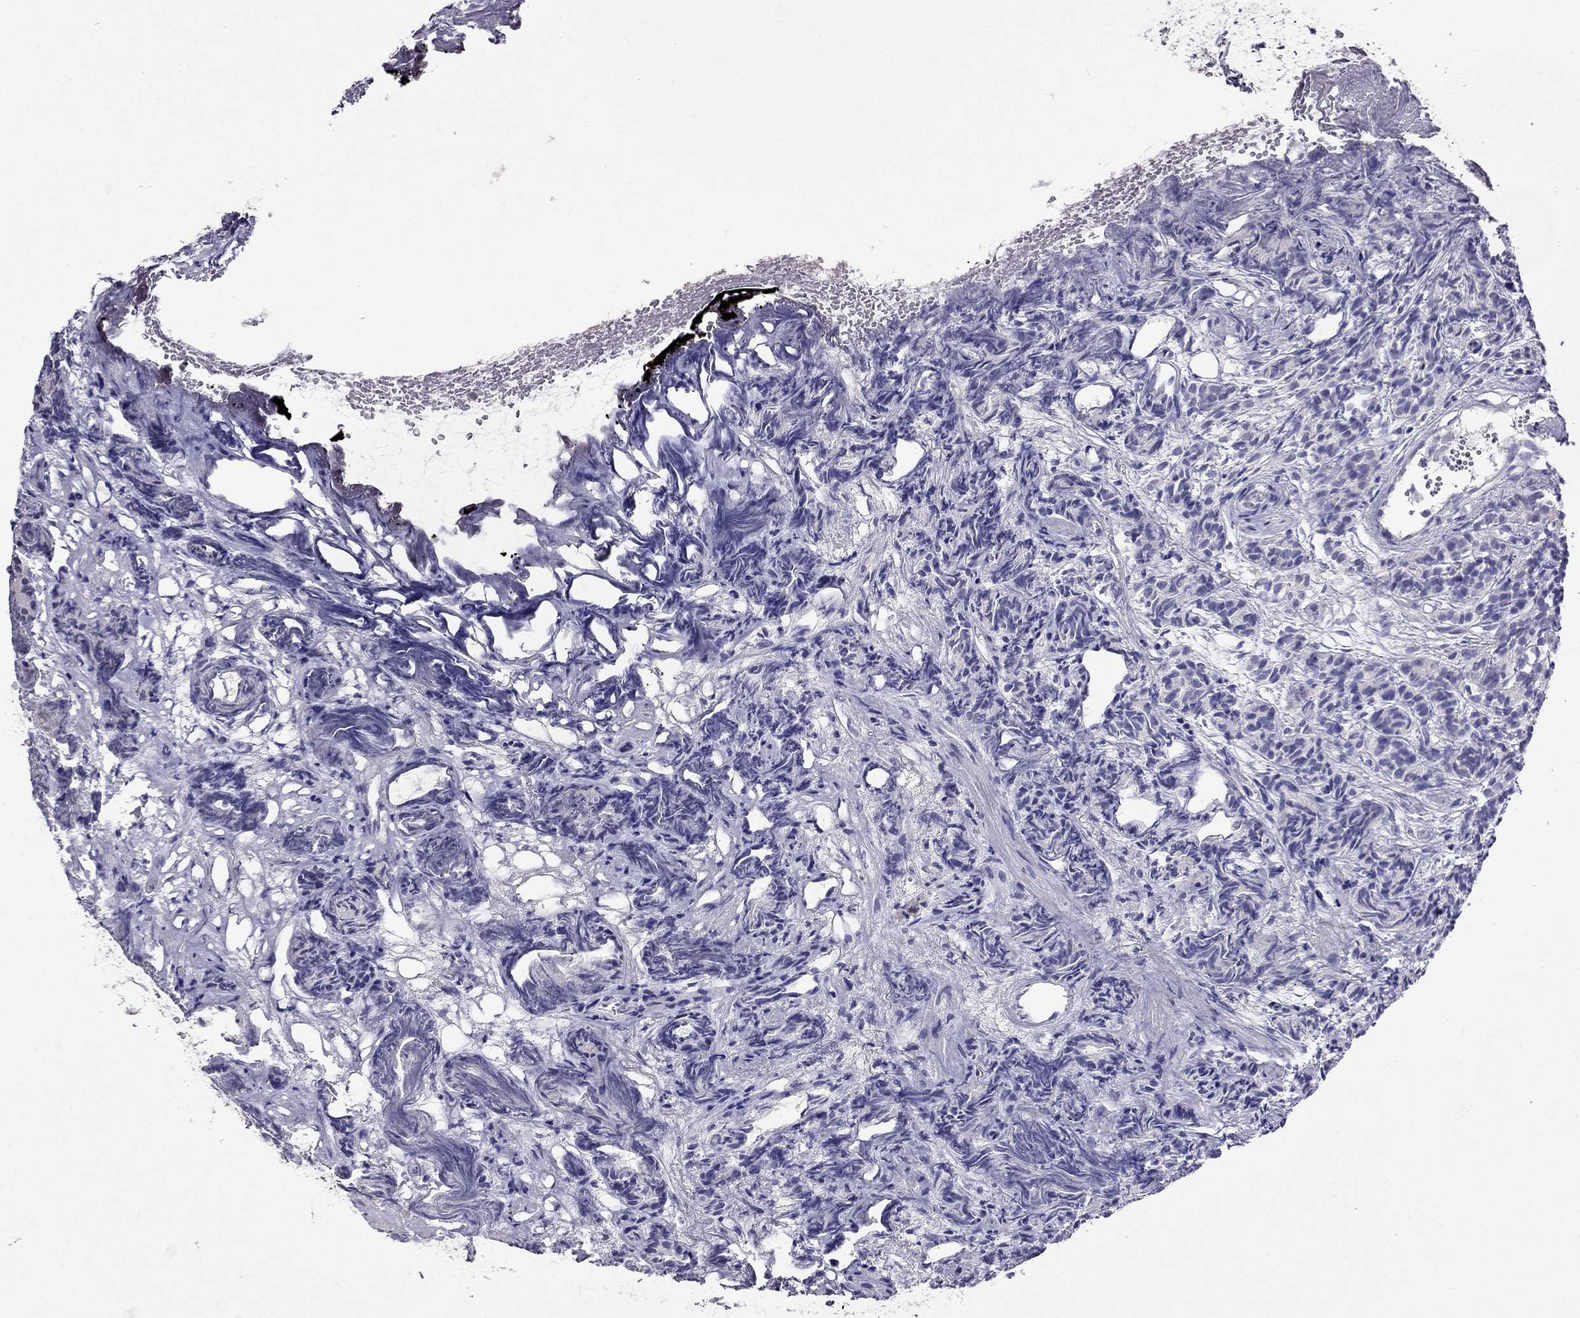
{"staining": {"intensity": "negative", "quantity": "none", "location": "none"}, "tissue": "prostate cancer", "cell_type": "Tumor cells", "image_type": "cancer", "snomed": [{"axis": "morphology", "description": "Adenocarcinoma, High grade"}, {"axis": "topography", "description": "Prostate"}], "caption": "Tumor cells show no significant protein expression in high-grade adenocarcinoma (prostate).", "gene": "AS3MT", "patient": {"sex": "male", "age": 84}}